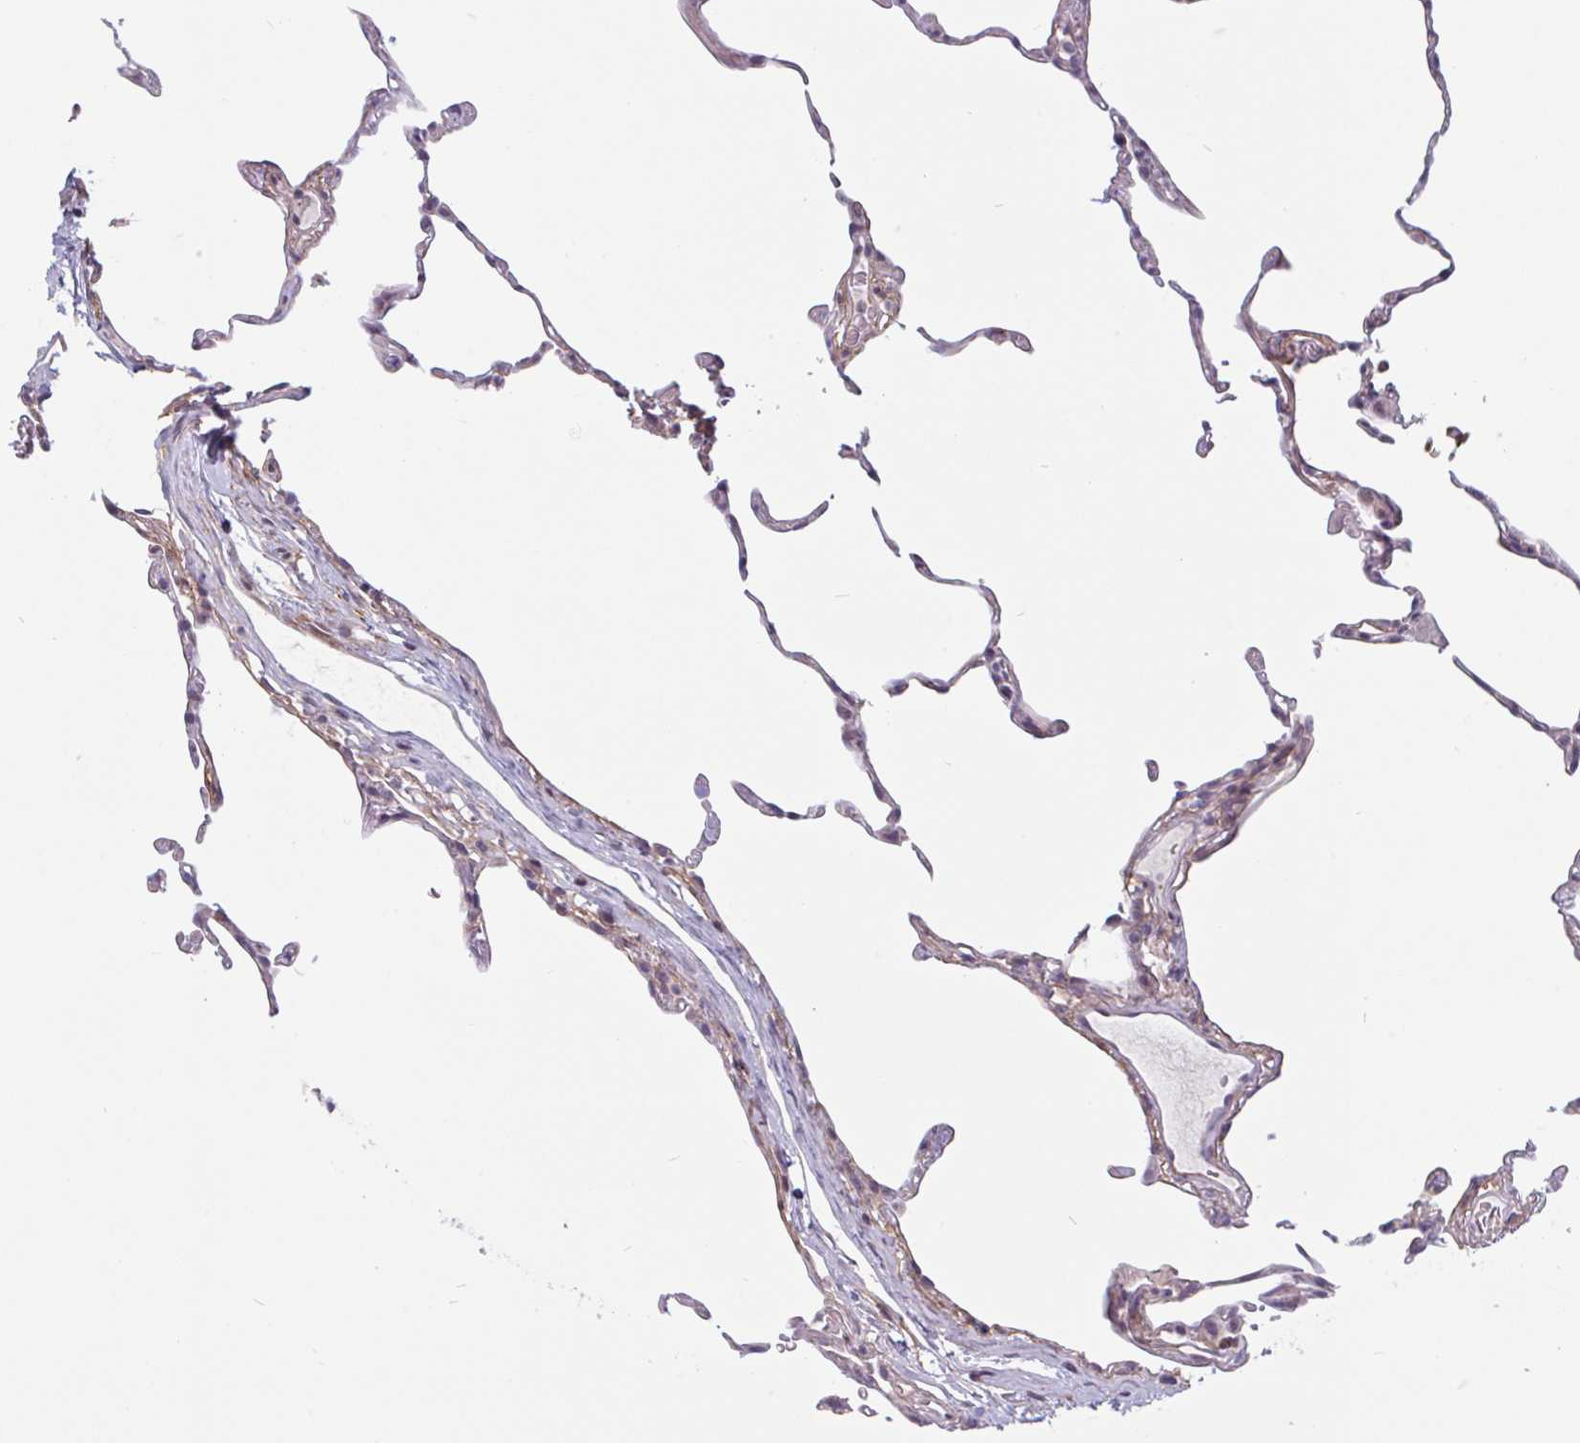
{"staining": {"intensity": "weak", "quantity": "<25%", "location": "cytoplasmic/membranous"}, "tissue": "lung", "cell_type": "Alveolar cells", "image_type": "normal", "snomed": [{"axis": "morphology", "description": "Normal tissue, NOS"}, {"axis": "topography", "description": "Lung"}], "caption": "Immunohistochemistry (IHC) micrograph of normal lung: lung stained with DAB exhibits no significant protein staining in alveolar cells. (Stains: DAB (3,3'-diaminobenzidine) IHC with hematoxylin counter stain, Microscopy: brightfield microscopy at high magnification).", "gene": "TMEM119", "patient": {"sex": "female", "age": 57}}